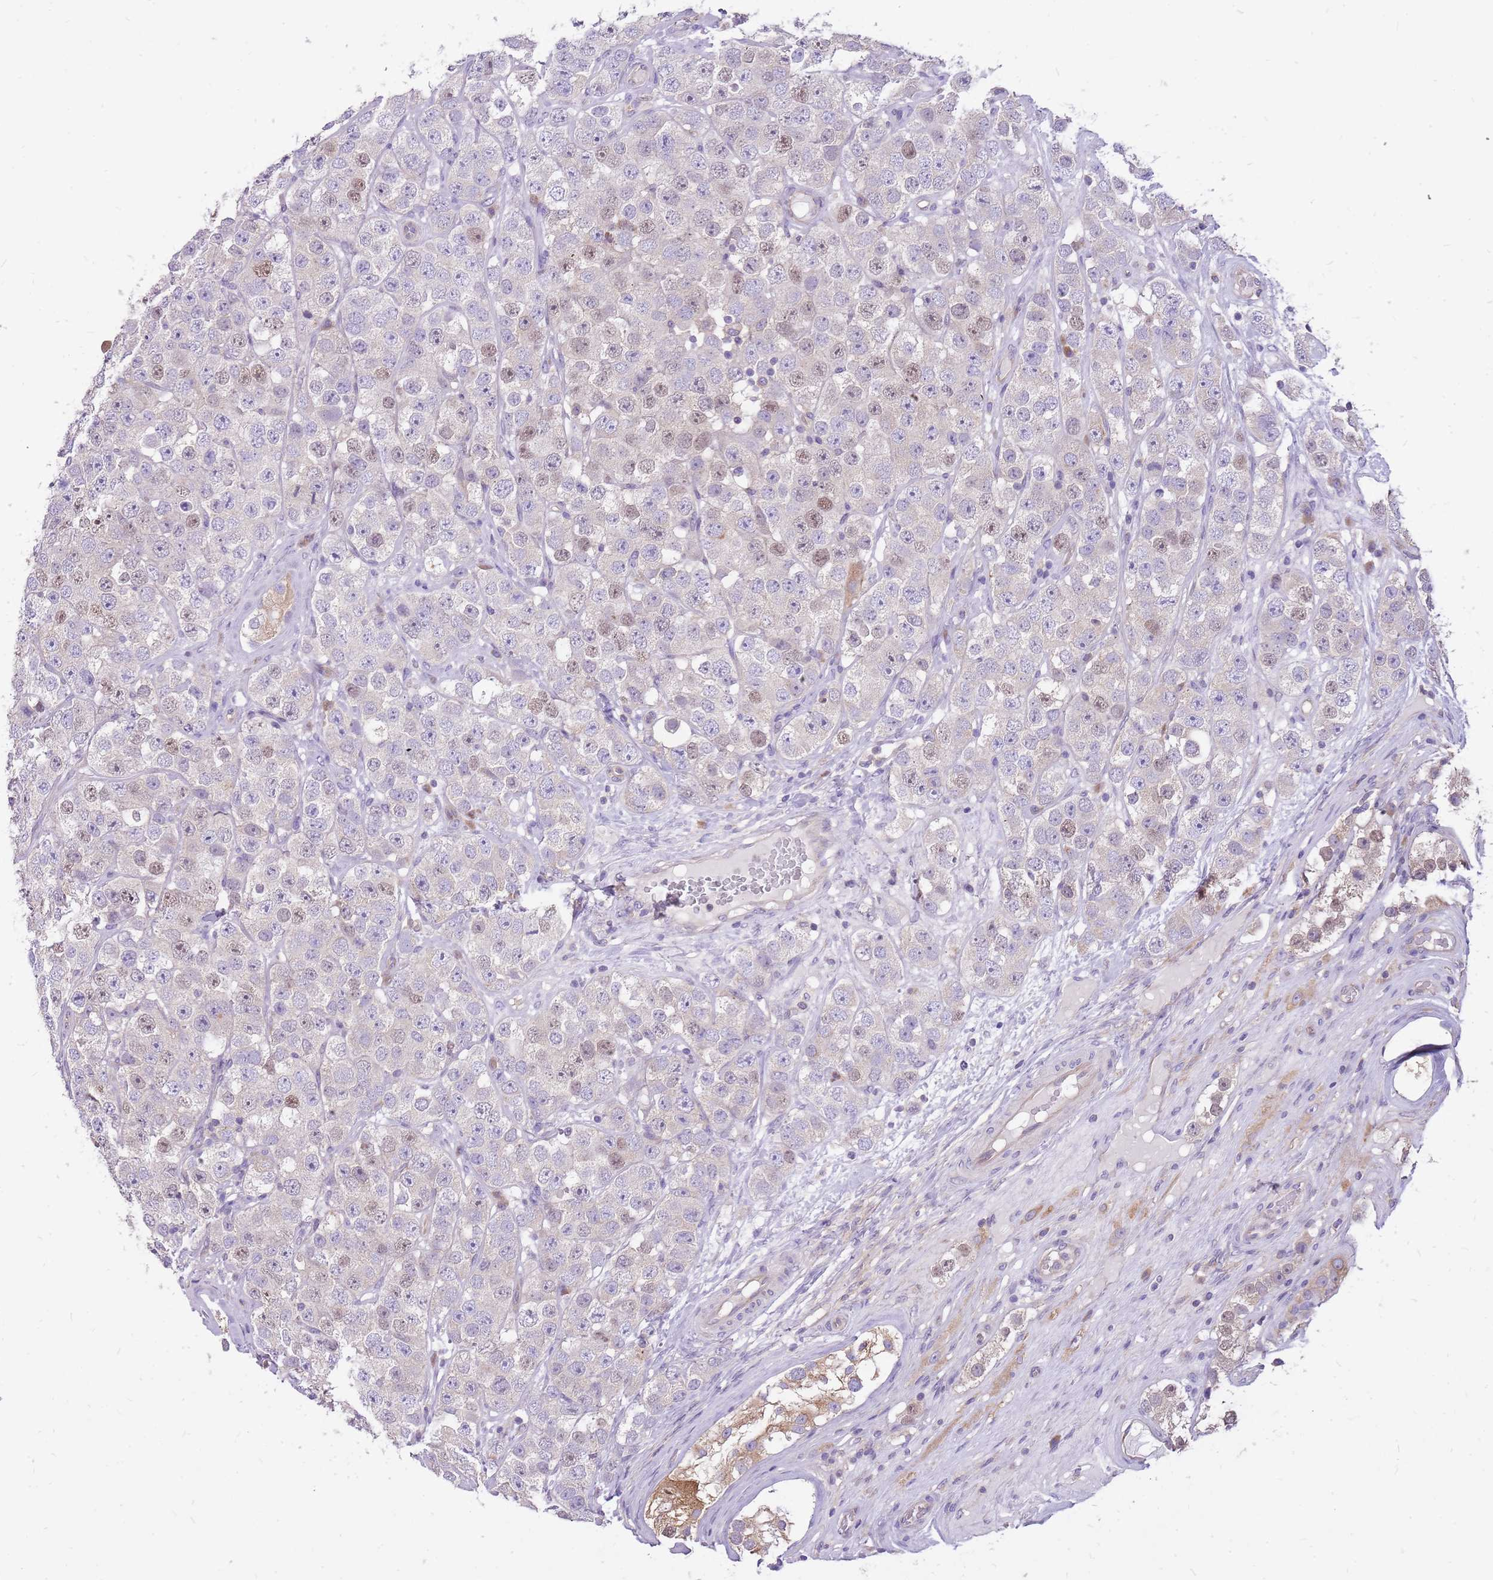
{"staining": {"intensity": "weak", "quantity": "<25%", "location": "nuclear"}, "tissue": "testis cancer", "cell_type": "Tumor cells", "image_type": "cancer", "snomed": [{"axis": "morphology", "description": "Seminoma, NOS"}, {"axis": "topography", "description": "Testis"}], "caption": "This photomicrograph is of testis seminoma stained with immunohistochemistry (IHC) to label a protein in brown with the nuclei are counter-stained blue. There is no staining in tumor cells.", "gene": "WASHC4", "patient": {"sex": "male", "age": 28}}